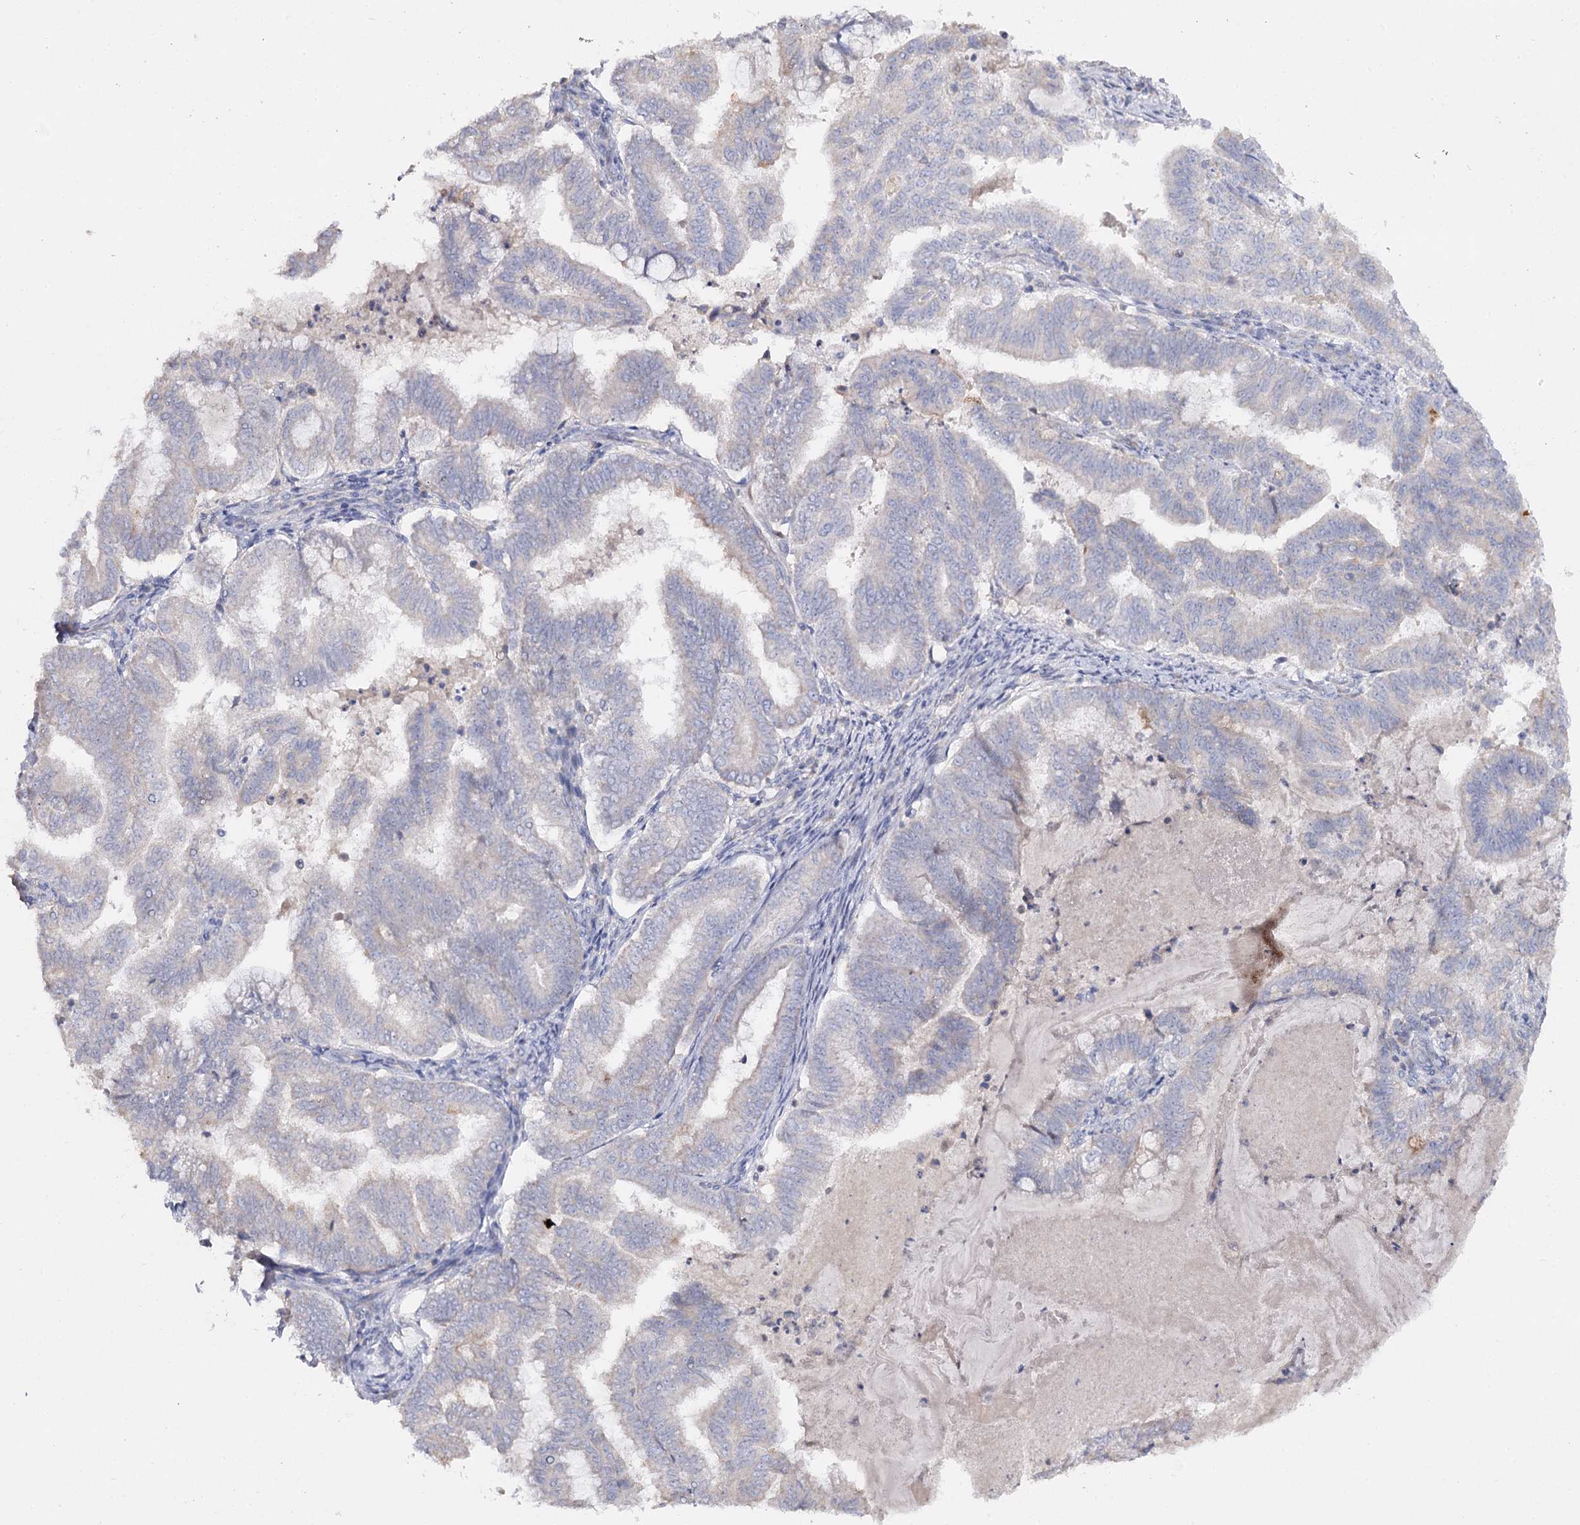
{"staining": {"intensity": "negative", "quantity": "none", "location": "none"}, "tissue": "endometrial cancer", "cell_type": "Tumor cells", "image_type": "cancer", "snomed": [{"axis": "morphology", "description": "Adenocarcinoma, NOS"}, {"axis": "topography", "description": "Endometrium"}], "caption": "Micrograph shows no significant protein expression in tumor cells of endometrial cancer (adenocarcinoma).", "gene": "TMEM187", "patient": {"sex": "female", "age": 79}}